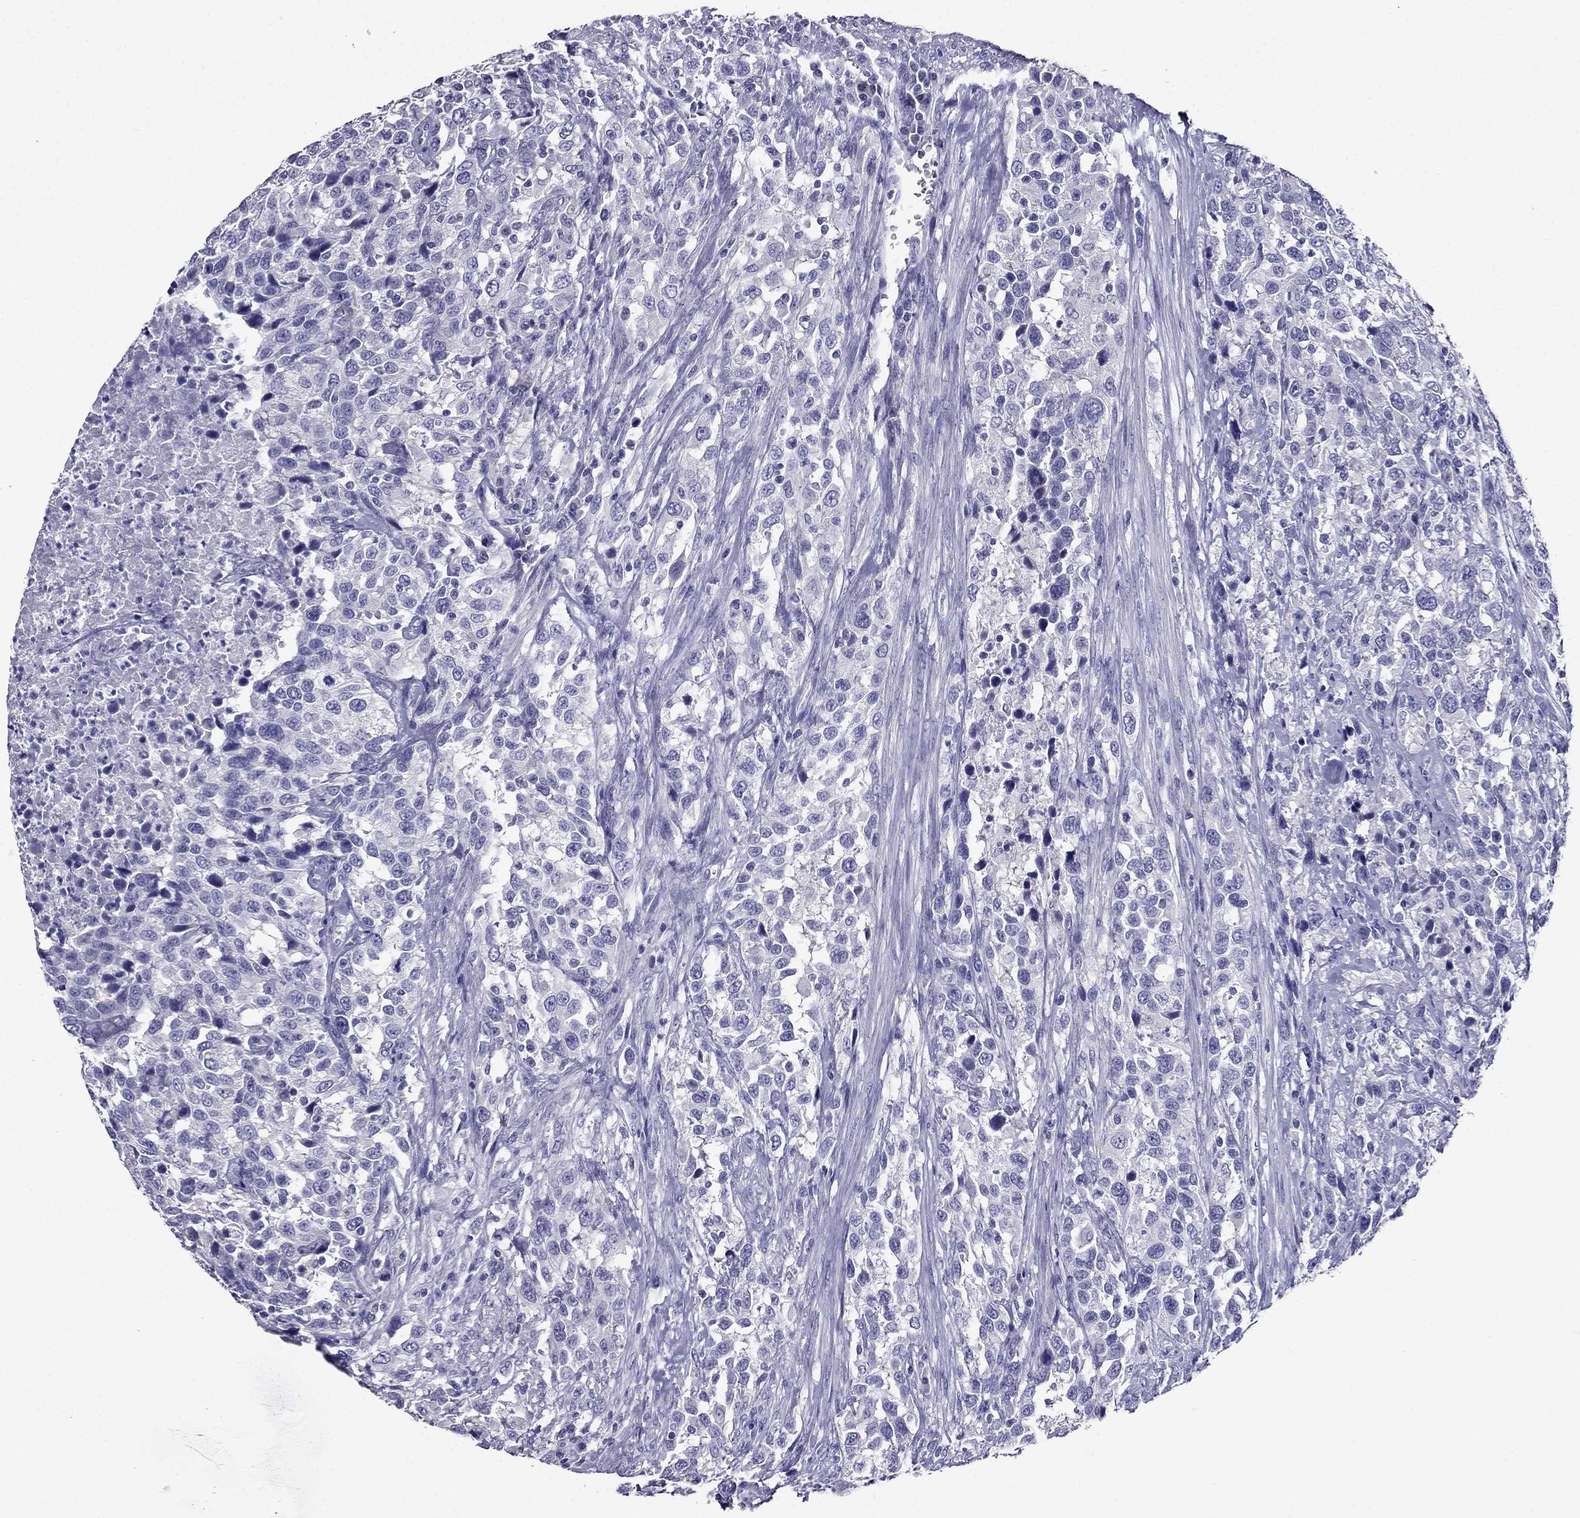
{"staining": {"intensity": "negative", "quantity": "none", "location": "none"}, "tissue": "urothelial cancer", "cell_type": "Tumor cells", "image_type": "cancer", "snomed": [{"axis": "morphology", "description": "Urothelial carcinoma, NOS"}, {"axis": "morphology", "description": "Urothelial carcinoma, High grade"}, {"axis": "topography", "description": "Urinary bladder"}], "caption": "IHC of human transitional cell carcinoma reveals no positivity in tumor cells.", "gene": "ZNF541", "patient": {"sex": "female", "age": 64}}